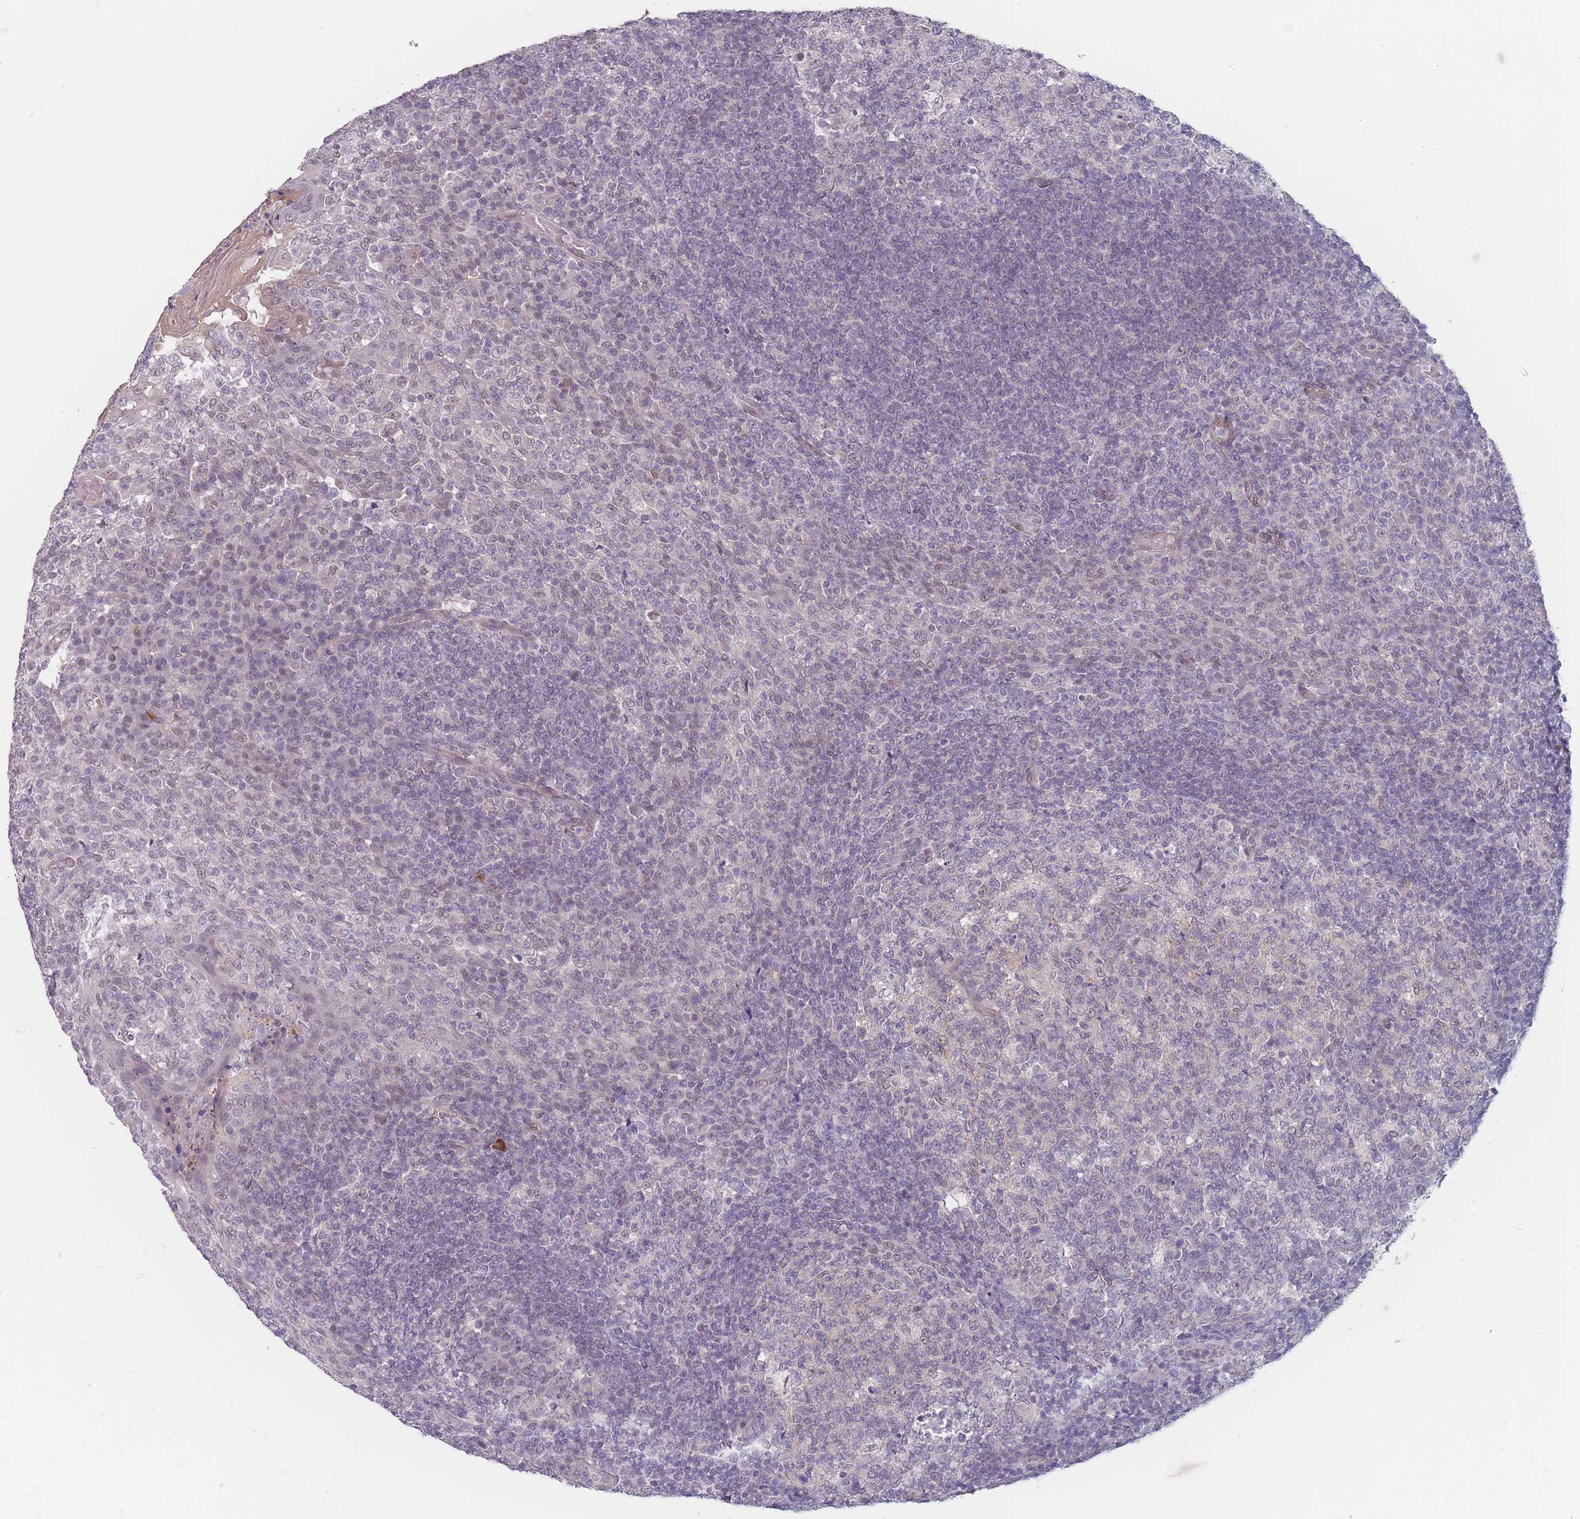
{"staining": {"intensity": "negative", "quantity": "none", "location": "none"}, "tissue": "tonsil", "cell_type": "Germinal center cells", "image_type": "normal", "snomed": [{"axis": "morphology", "description": "Normal tissue, NOS"}, {"axis": "topography", "description": "Tonsil"}], "caption": "Protein analysis of unremarkable tonsil reveals no significant staining in germinal center cells. (Stains: DAB immunohistochemistry (IHC) with hematoxylin counter stain, Microscopy: brightfield microscopy at high magnification).", "gene": "ANKRD10", "patient": {"sex": "female", "age": 19}}